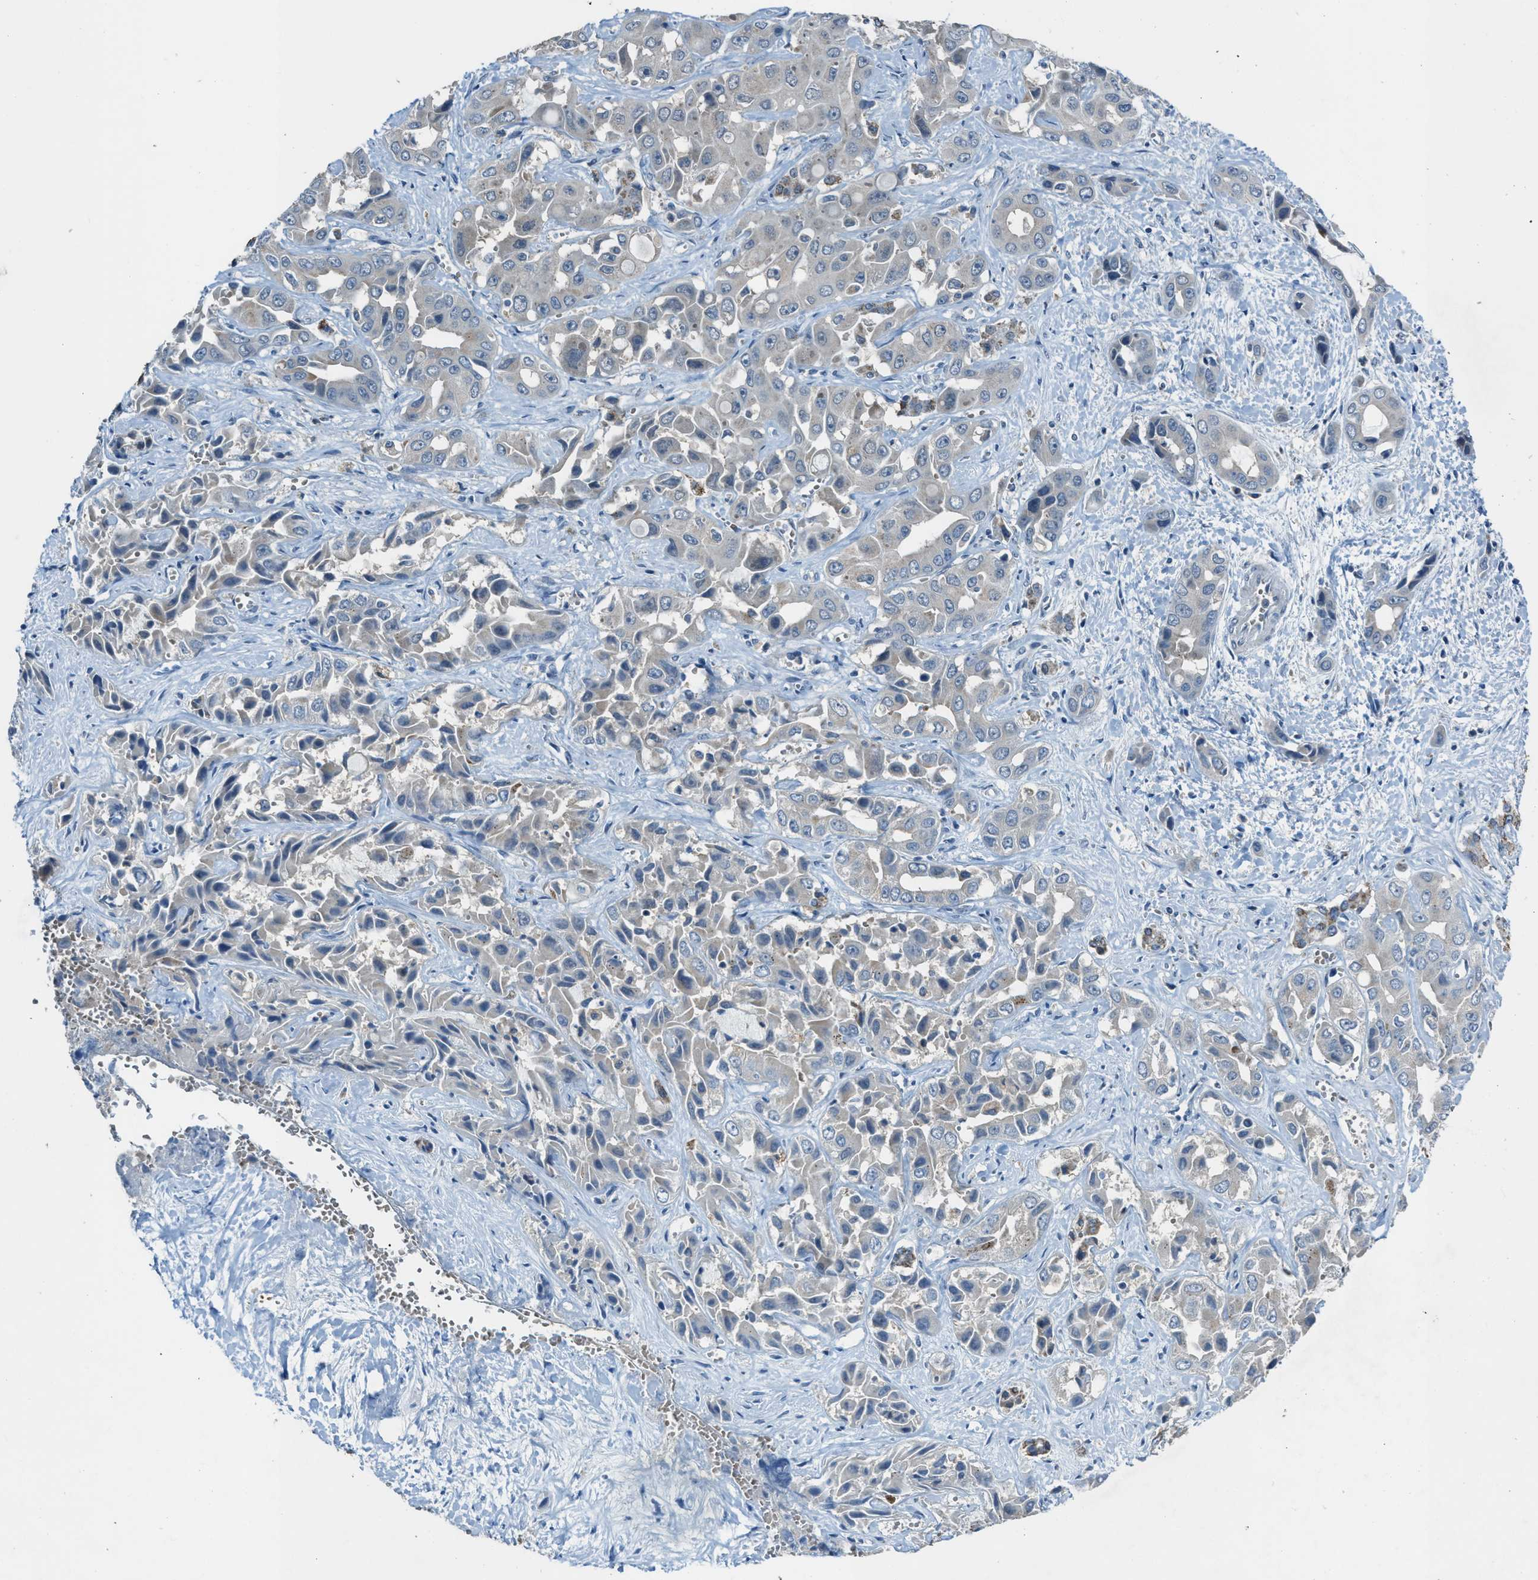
{"staining": {"intensity": "negative", "quantity": "none", "location": "none"}, "tissue": "liver cancer", "cell_type": "Tumor cells", "image_type": "cancer", "snomed": [{"axis": "morphology", "description": "Cholangiocarcinoma"}, {"axis": "topography", "description": "Liver"}], "caption": "Immunohistochemistry of liver cholangiocarcinoma shows no positivity in tumor cells.", "gene": "CDON", "patient": {"sex": "female", "age": 52}}